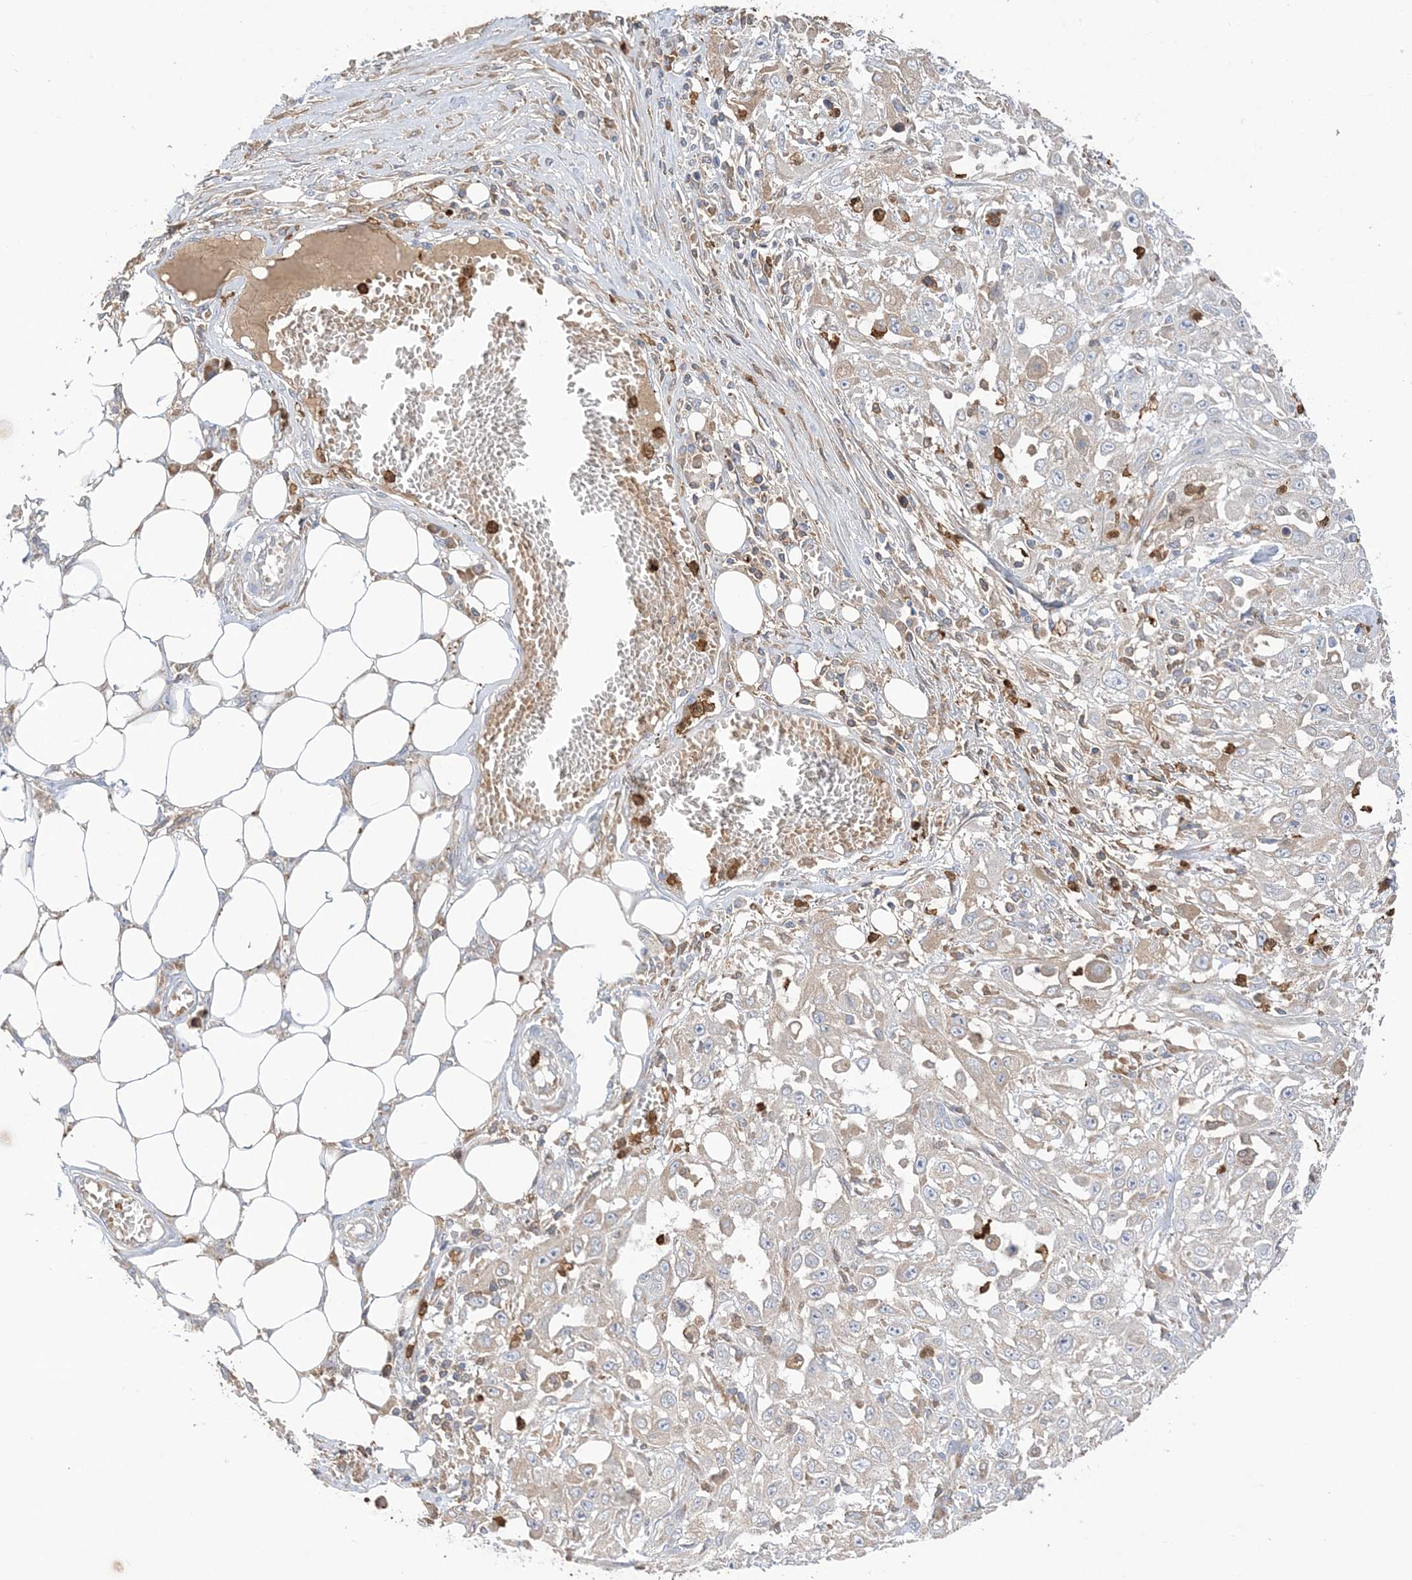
{"staining": {"intensity": "negative", "quantity": "none", "location": "none"}, "tissue": "skin cancer", "cell_type": "Tumor cells", "image_type": "cancer", "snomed": [{"axis": "morphology", "description": "Squamous cell carcinoma, NOS"}, {"axis": "morphology", "description": "Squamous cell carcinoma, metastatic, NOS"}, {"axis": "topography", "description": "Skin"}, {"axis": "topography", "description": "Lymph node"}], "caption": "Tumor cells are negative for protein expression in human skin cancer (squamous cell carcinoma). The staining is performed using DAB brown chromogen with nuclei counter-stained in using hematoxylin.", "gene": "DPP9", "patient": {"sex": "male", "age": 75}}